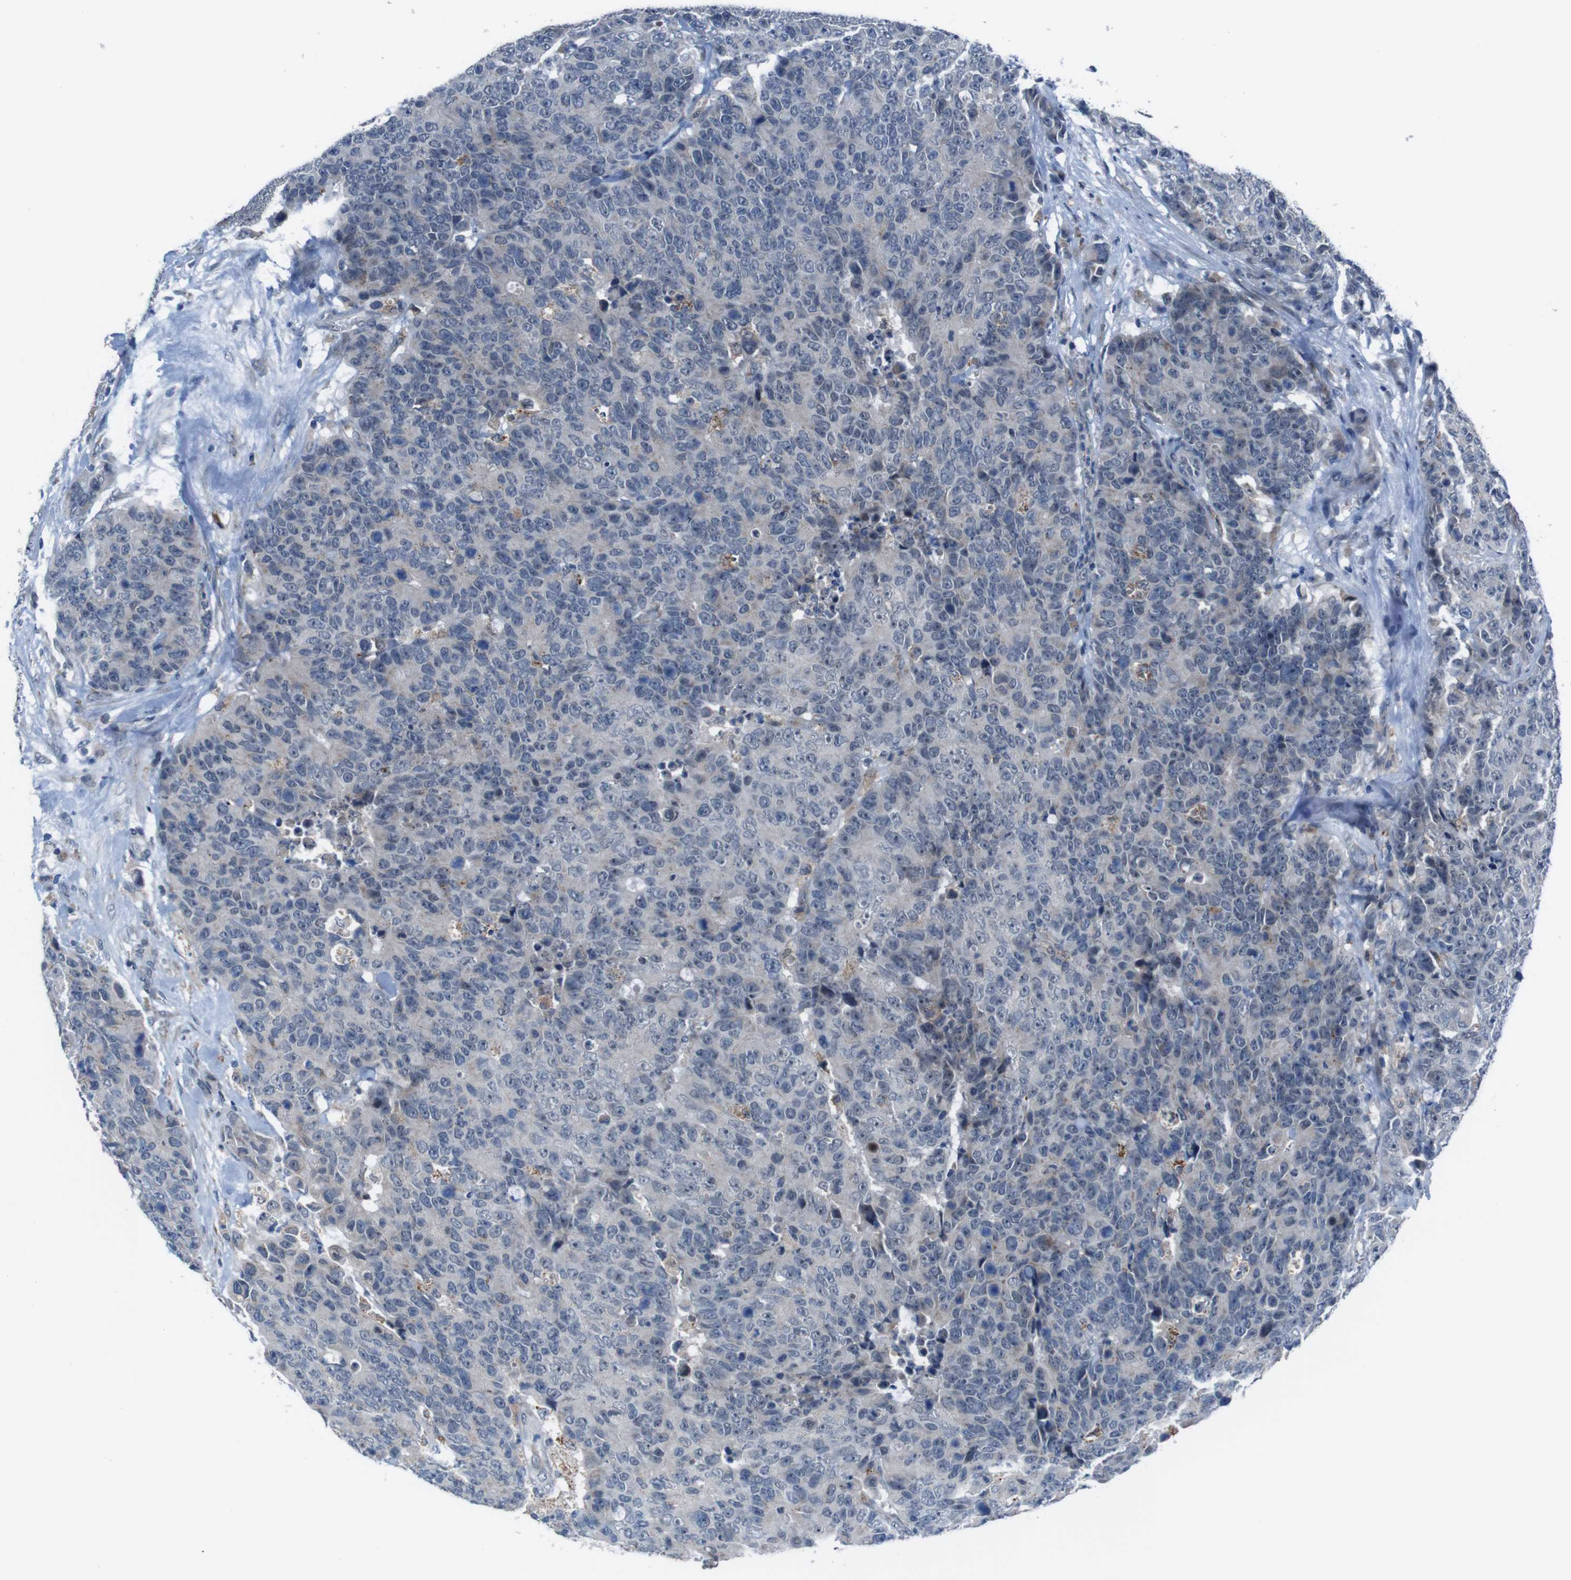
{"staining": {"intensity": "weak", "quantity": "<25%", "location": "cytoplasmic/membranous"}, "tissue": "colorectal cancer", "cell_type": "Tumor cells", "image_type": "cancer", "snomed": [{"axis": "morphology", "description": "Adenocarcinoma, NOS"}, {"axis": "topography", "description": "Colon"}], "caption": "Immunohistochemistry (IHC) of human adenocarcinoma (colorectal) demonstrates no staining in tumor cells.", "gene": "CDH22", "patient": {"sex": "female", "age": 86}}